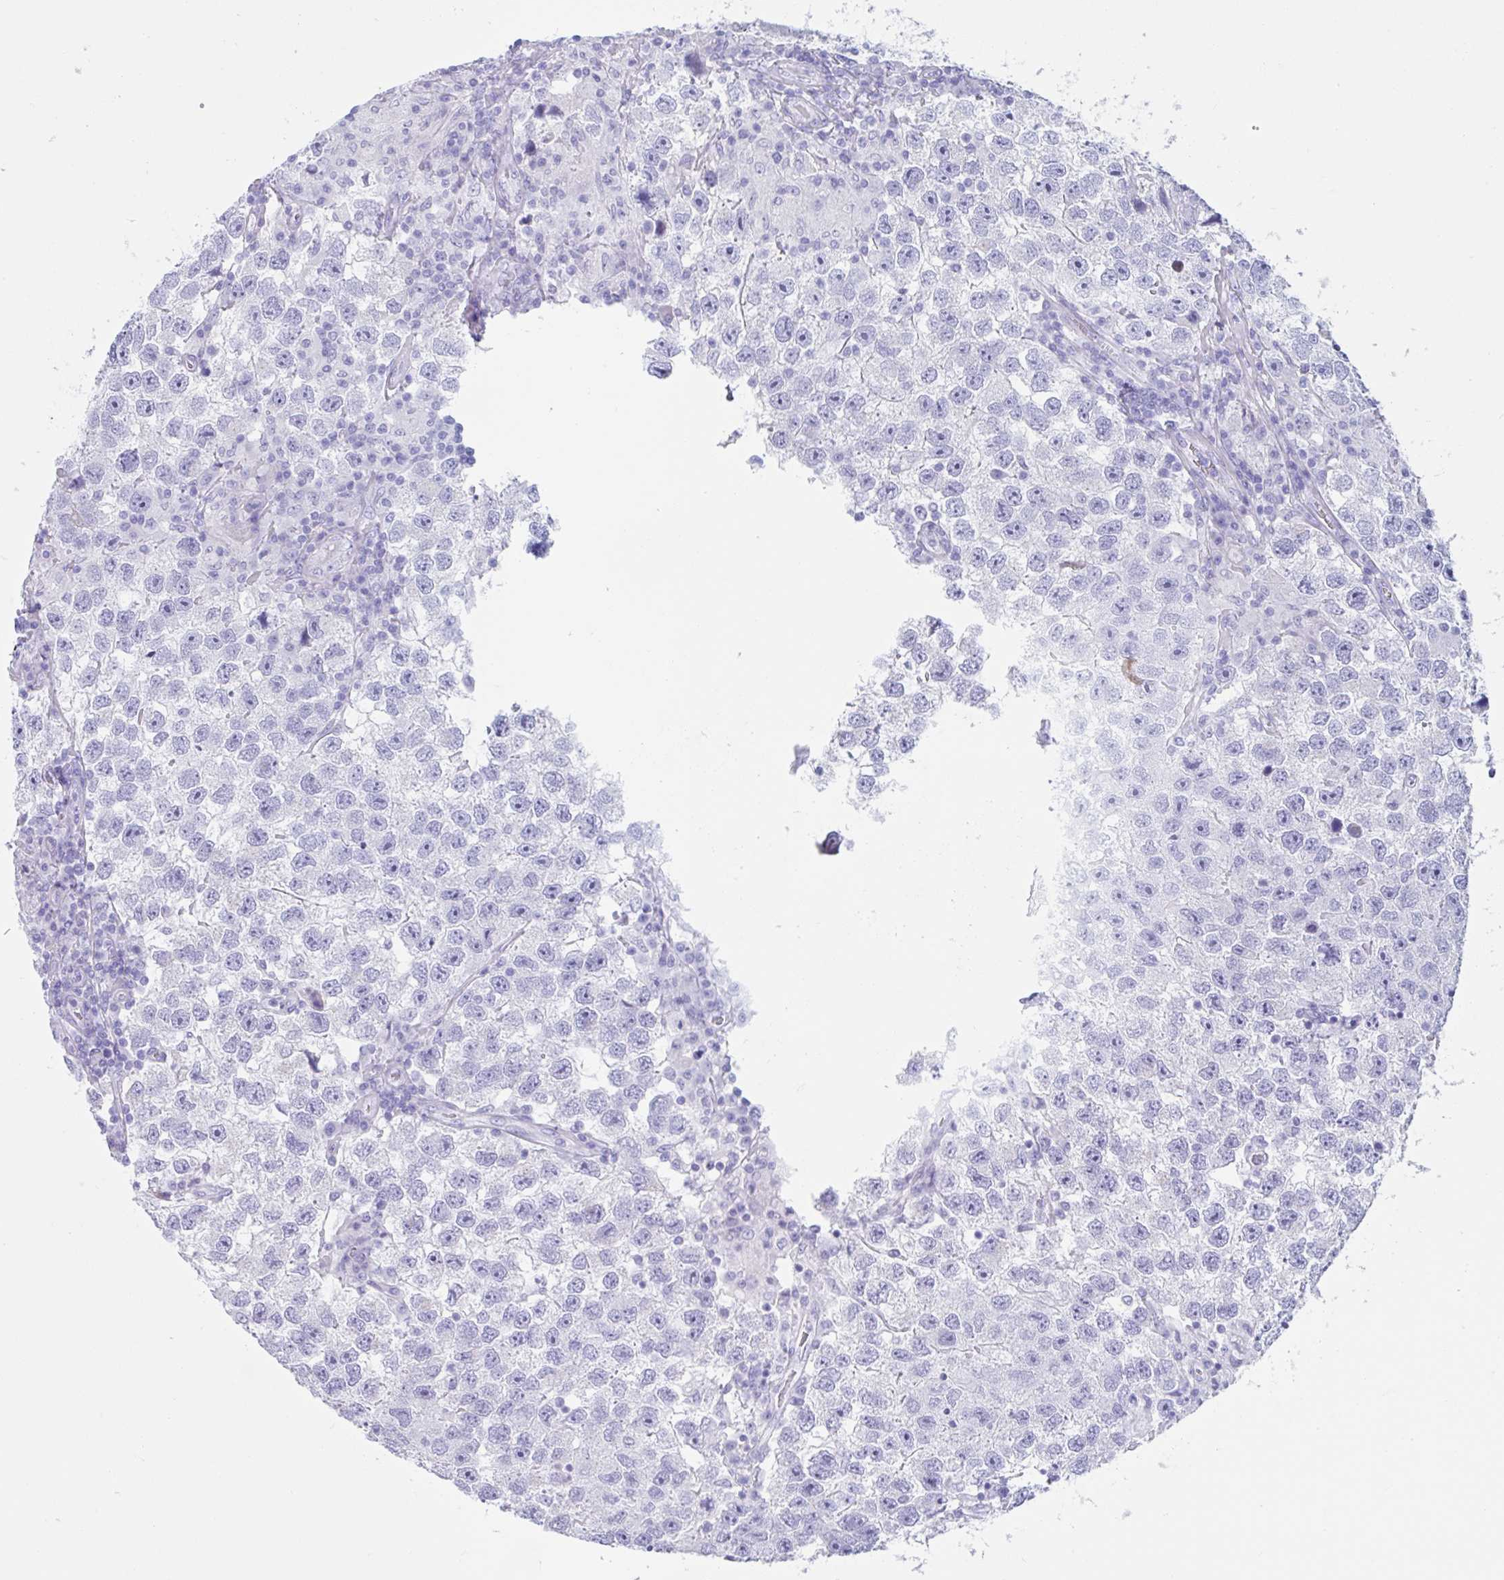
{"staining": {"intensity": "negative", "quantity": "none", "location": "none"}, "tissue": "testis cancer", "cell_type": "Tumor cells", "image_type": "cancer", "snomed": [{"axis": "morphology", "description": "Seminoma, NOS"}, {"axis": "topography", "description": "Testis"}], "caption": "Immunohistochemistry of testis cancer (seminoma) exhibits no expression in tumor cells. Brightfield microscopy of immunohistochemistry stained with DAB (brown) and hematoxylin (blue), captured at high magnification.", "gene": "CPTP", "patient": {"sex": "male", "age": 26}}